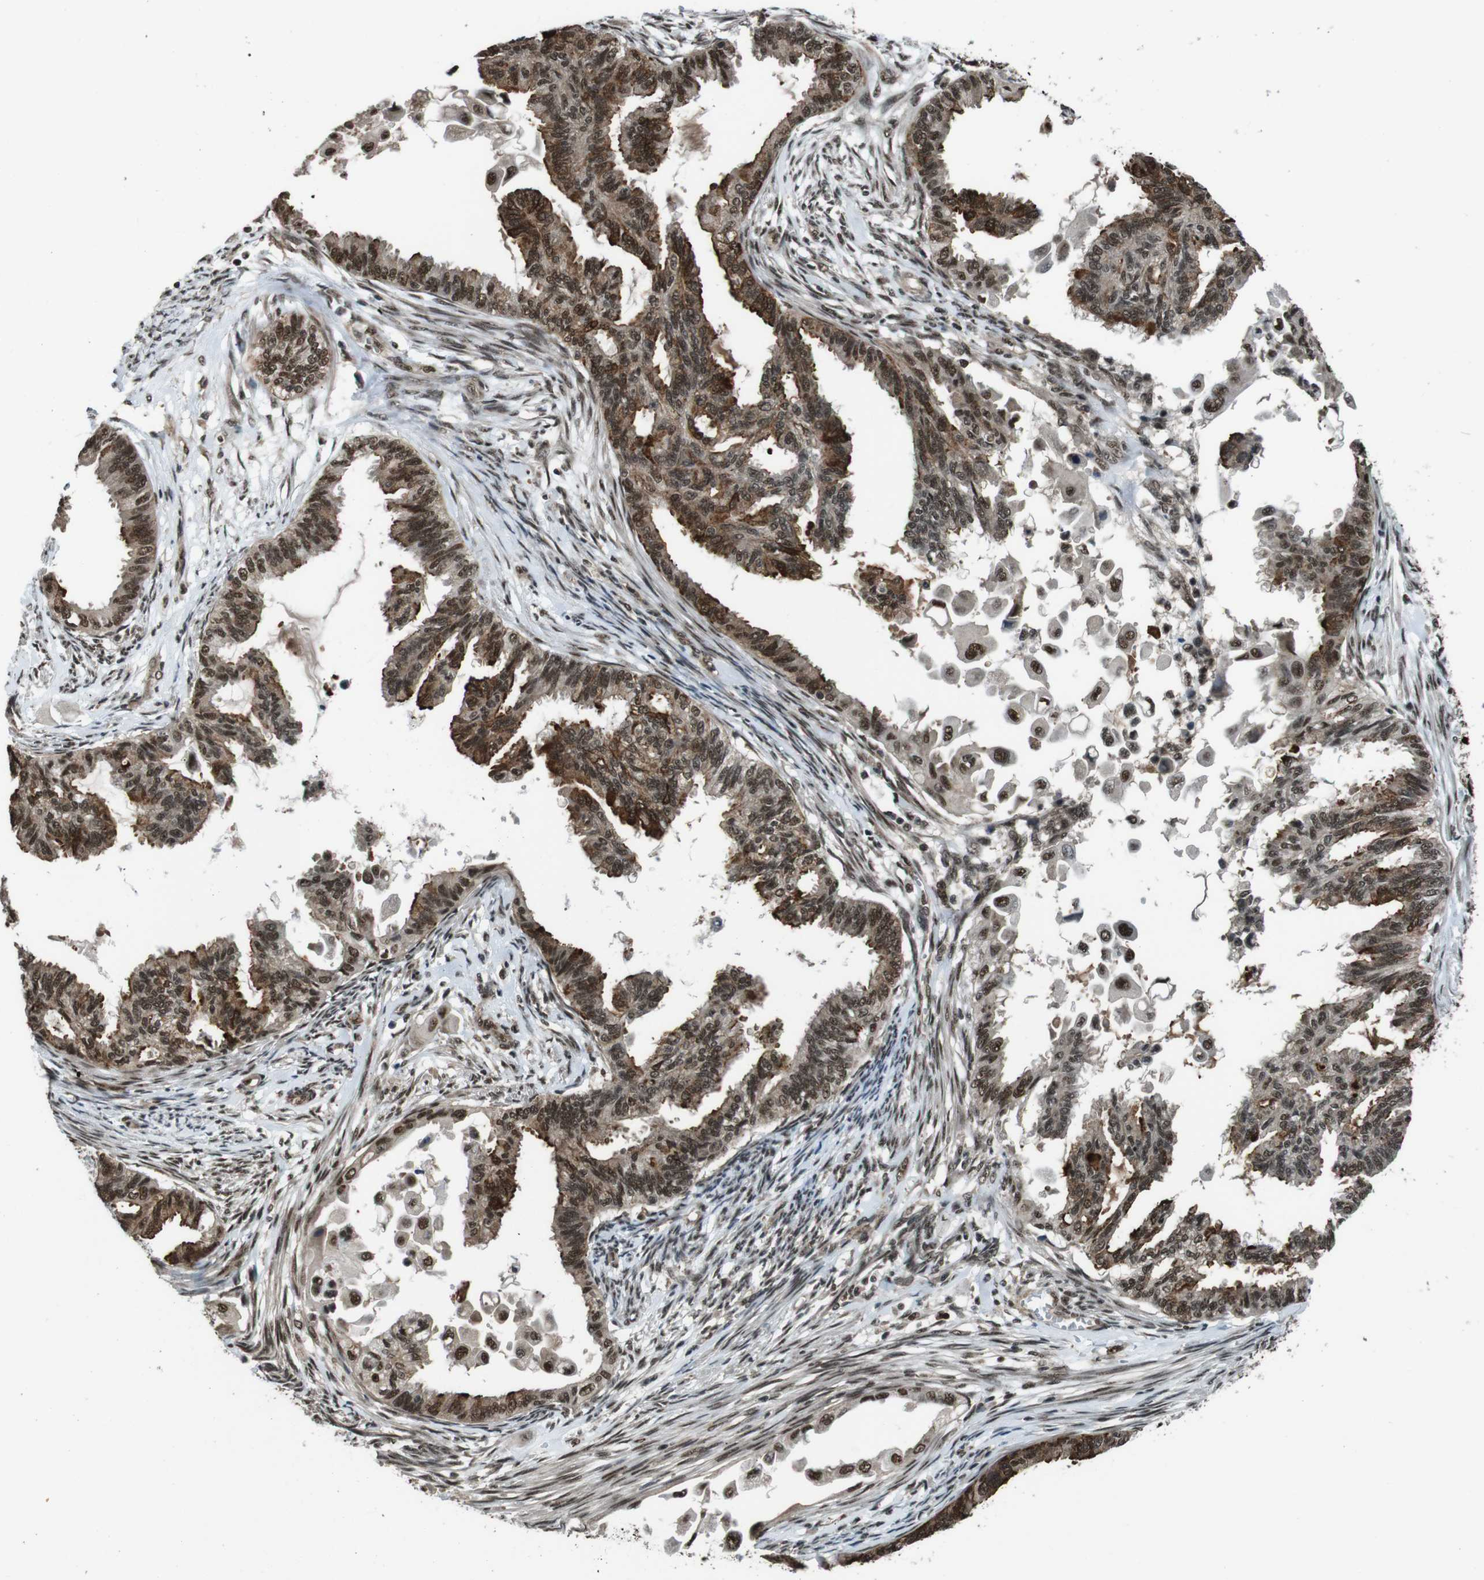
{"staining": {"intensity": "moderate", "quantity": ">75%", "location": "cytoplasmic/membranous,nuclear"}, "tissue": "cervical cancer", "cell_type": "Tumor cells", "image_type": "cancer", "snomed": [{"axis": "morphology", "description": "Normal tissue, NOS"}, {"axis": "morphology", "description": "Adenocarcinoma, NOS"}, {"axis": "topography", "description": "Cervix"}, {"axis": "topography", "description": "Endometrium"}], "caption": "Tumor cells demonstrate medium levels of moderate cytoplasmic/membranous and nuclear positivity in approximately >75% of cells in adenocarcinoma (cervical).", "gene": "NR4A2", "patient": {"sex": "female", "age": 86}}